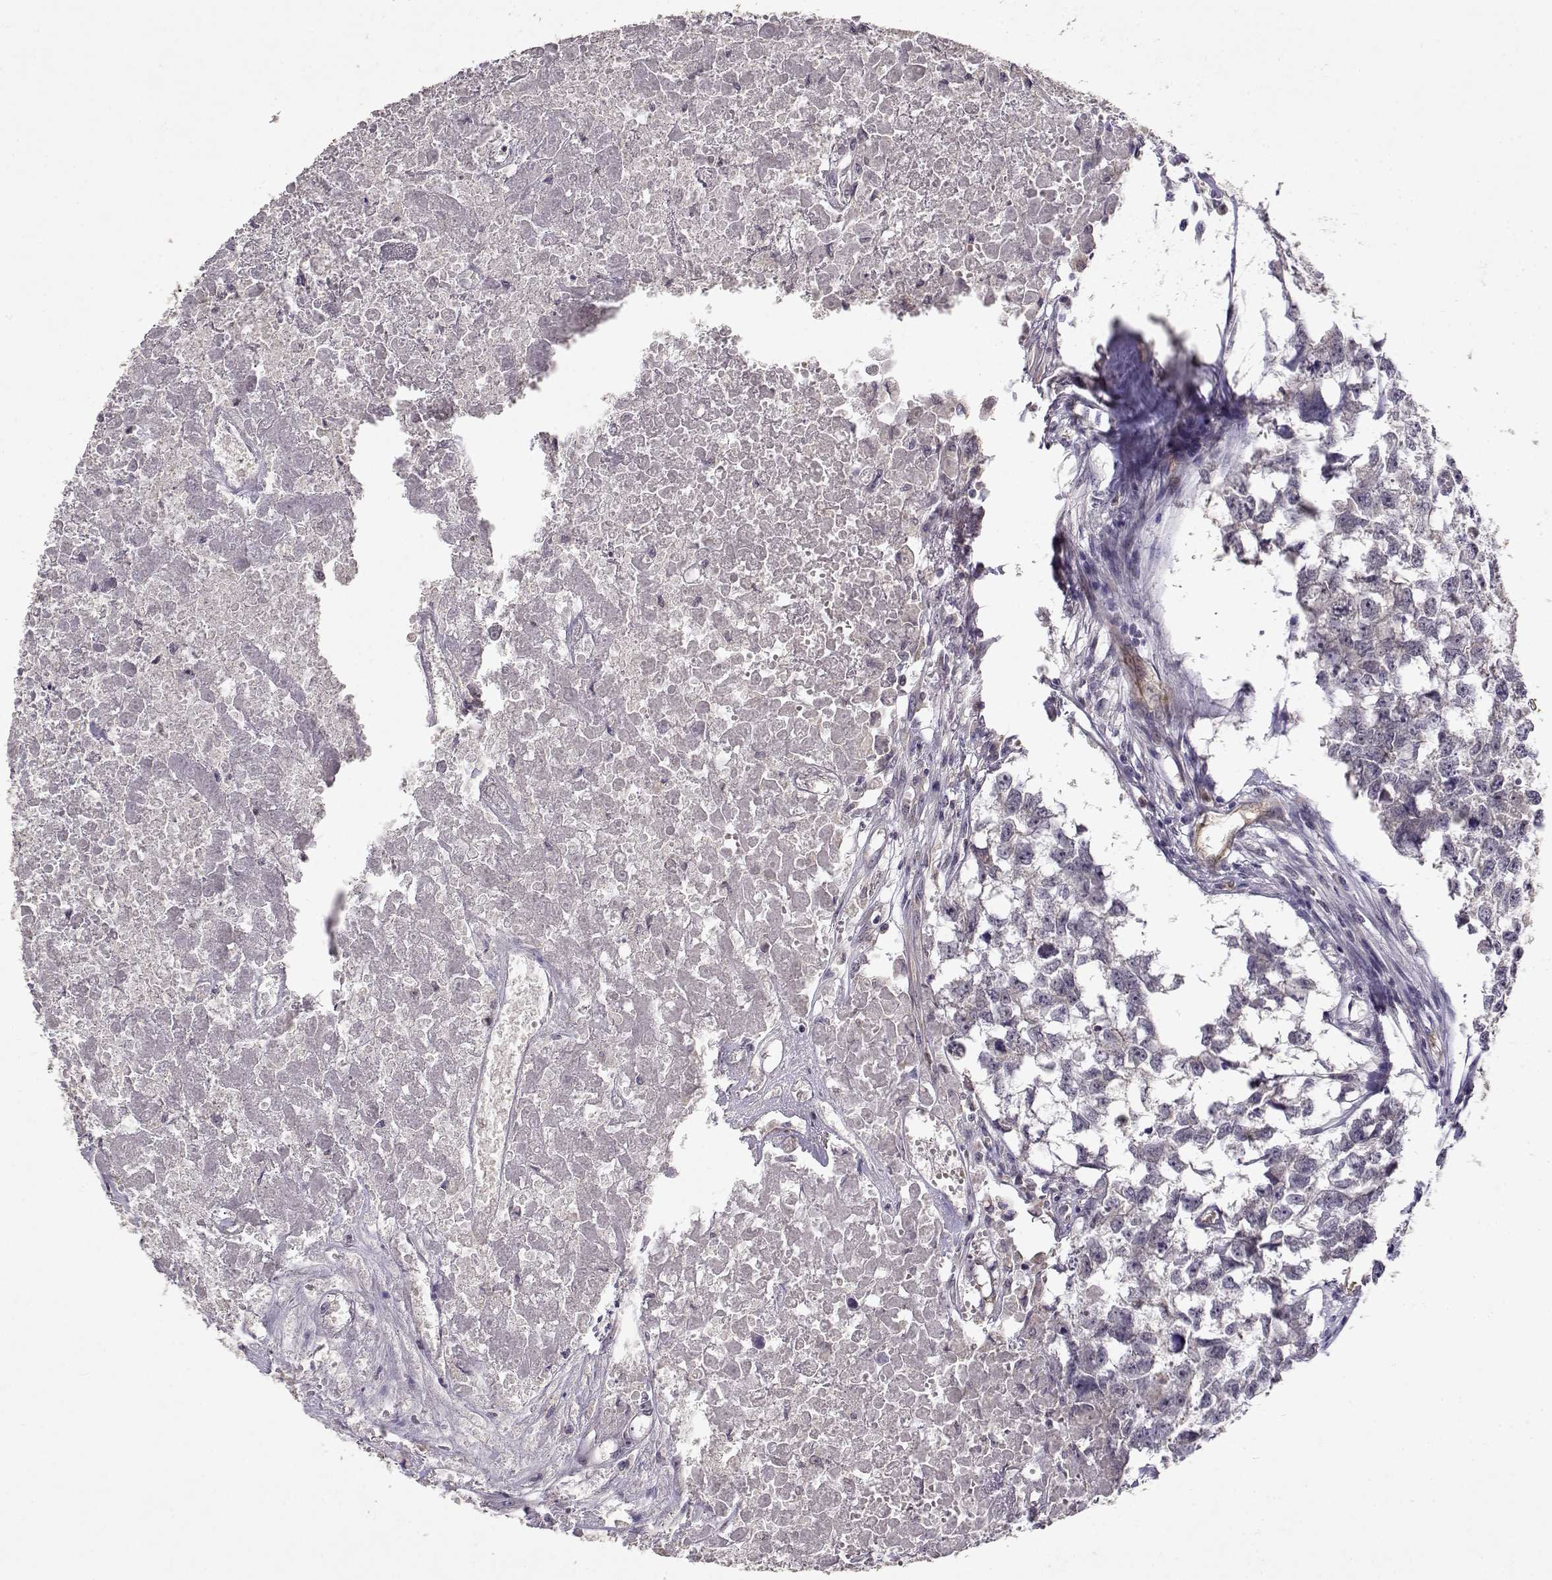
{"staining": {"intensity": "negative", "quantity": "none", "location": "none"}, "tissue": "testis cancer", "cell_type": "Tumor cells", "image_type": "cancer", "snomed": [{"axis": "morphology", "description": "Carcinoma, Embryonal, NOS"}, {"axis": "morphology", "description": "Teratoma, malignant, NOS"}, {"axis": "topography", "description": "Testis"}], "caption": "A photomicrograph of testis cancer (embryonal carcinoma) stained for a protein demonstrates no brown staining in tumor cells.", "gene": "BMX", "patient": {"sex": "male", "age": 44}}